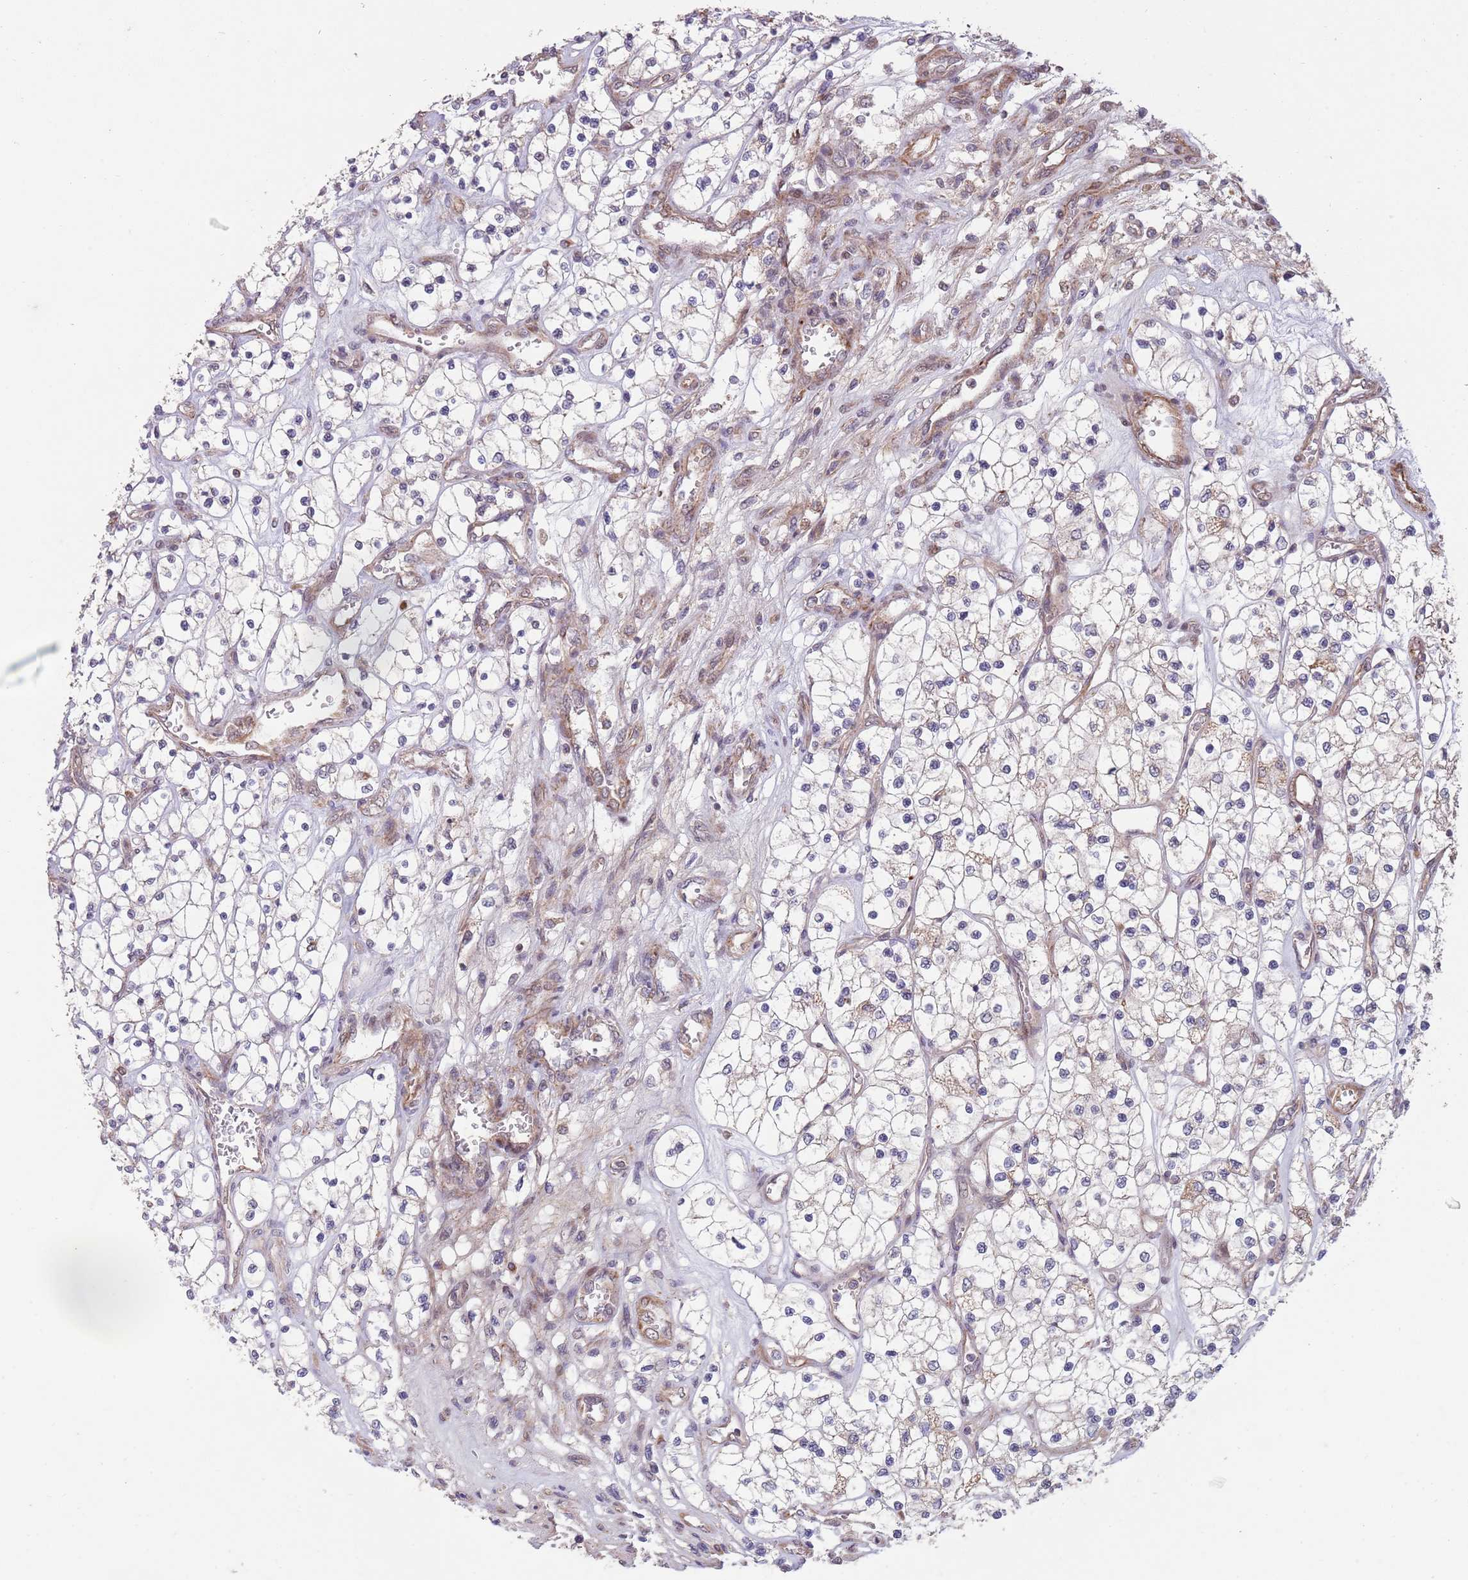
{"staining": {"intensity": "negative", "quantity": "none", "location": "none"}, "tissue": "renal cancer", "cell_type": "Tumor cells", "image_type": "cancer", "snomed": [{"axis": "morphology", "description": "Adenocarcinoma, NOS"}, {"axis": "topography", "description": "Kidney"}], "caption": "The image reveals no significant staining in tumor cells of adenocarcinoma (renal).", "gene": "CHD9", "patient": {"sex": "female", "age": 69}}